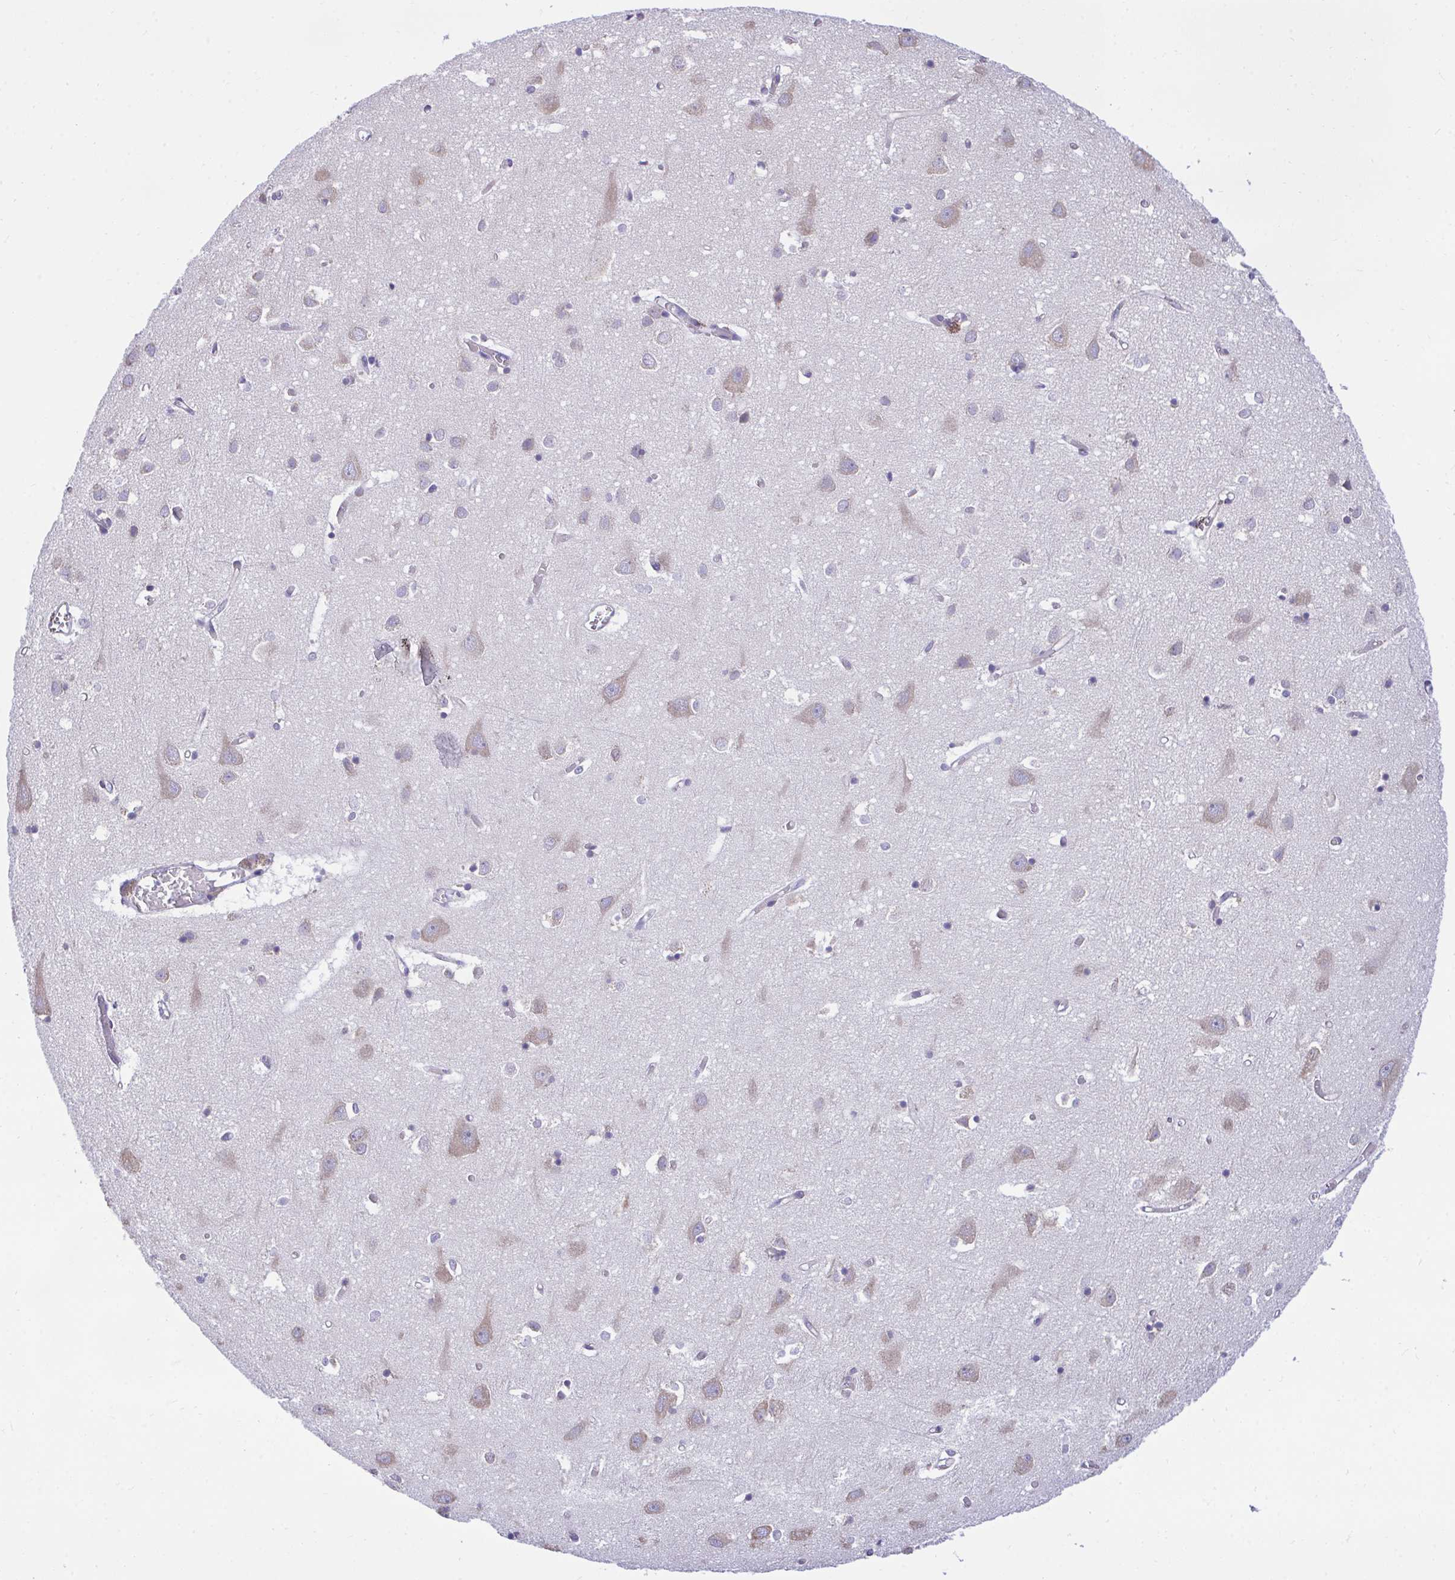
{"staining": {"intensity": "negative", "quantity": "none", "location": "none"}, "tissue": "cerebral cortex", "cell_type": "Endothelial cells", "image_type": "normal", "snomed": [{"axis": "morphology", "description": "Normal tissue, NOS"}, {"axis": "topography", "description": "Cerebral cortex"}], "caption": "Immunohistochemistry (IHC) histopathology image of normal cerebral cortex: human cerebral cortex stained with DAB shows no significant protein expression in endothelial cells.", "gene": "PIGK", "patient": {"sex": "male", "age": 70}}